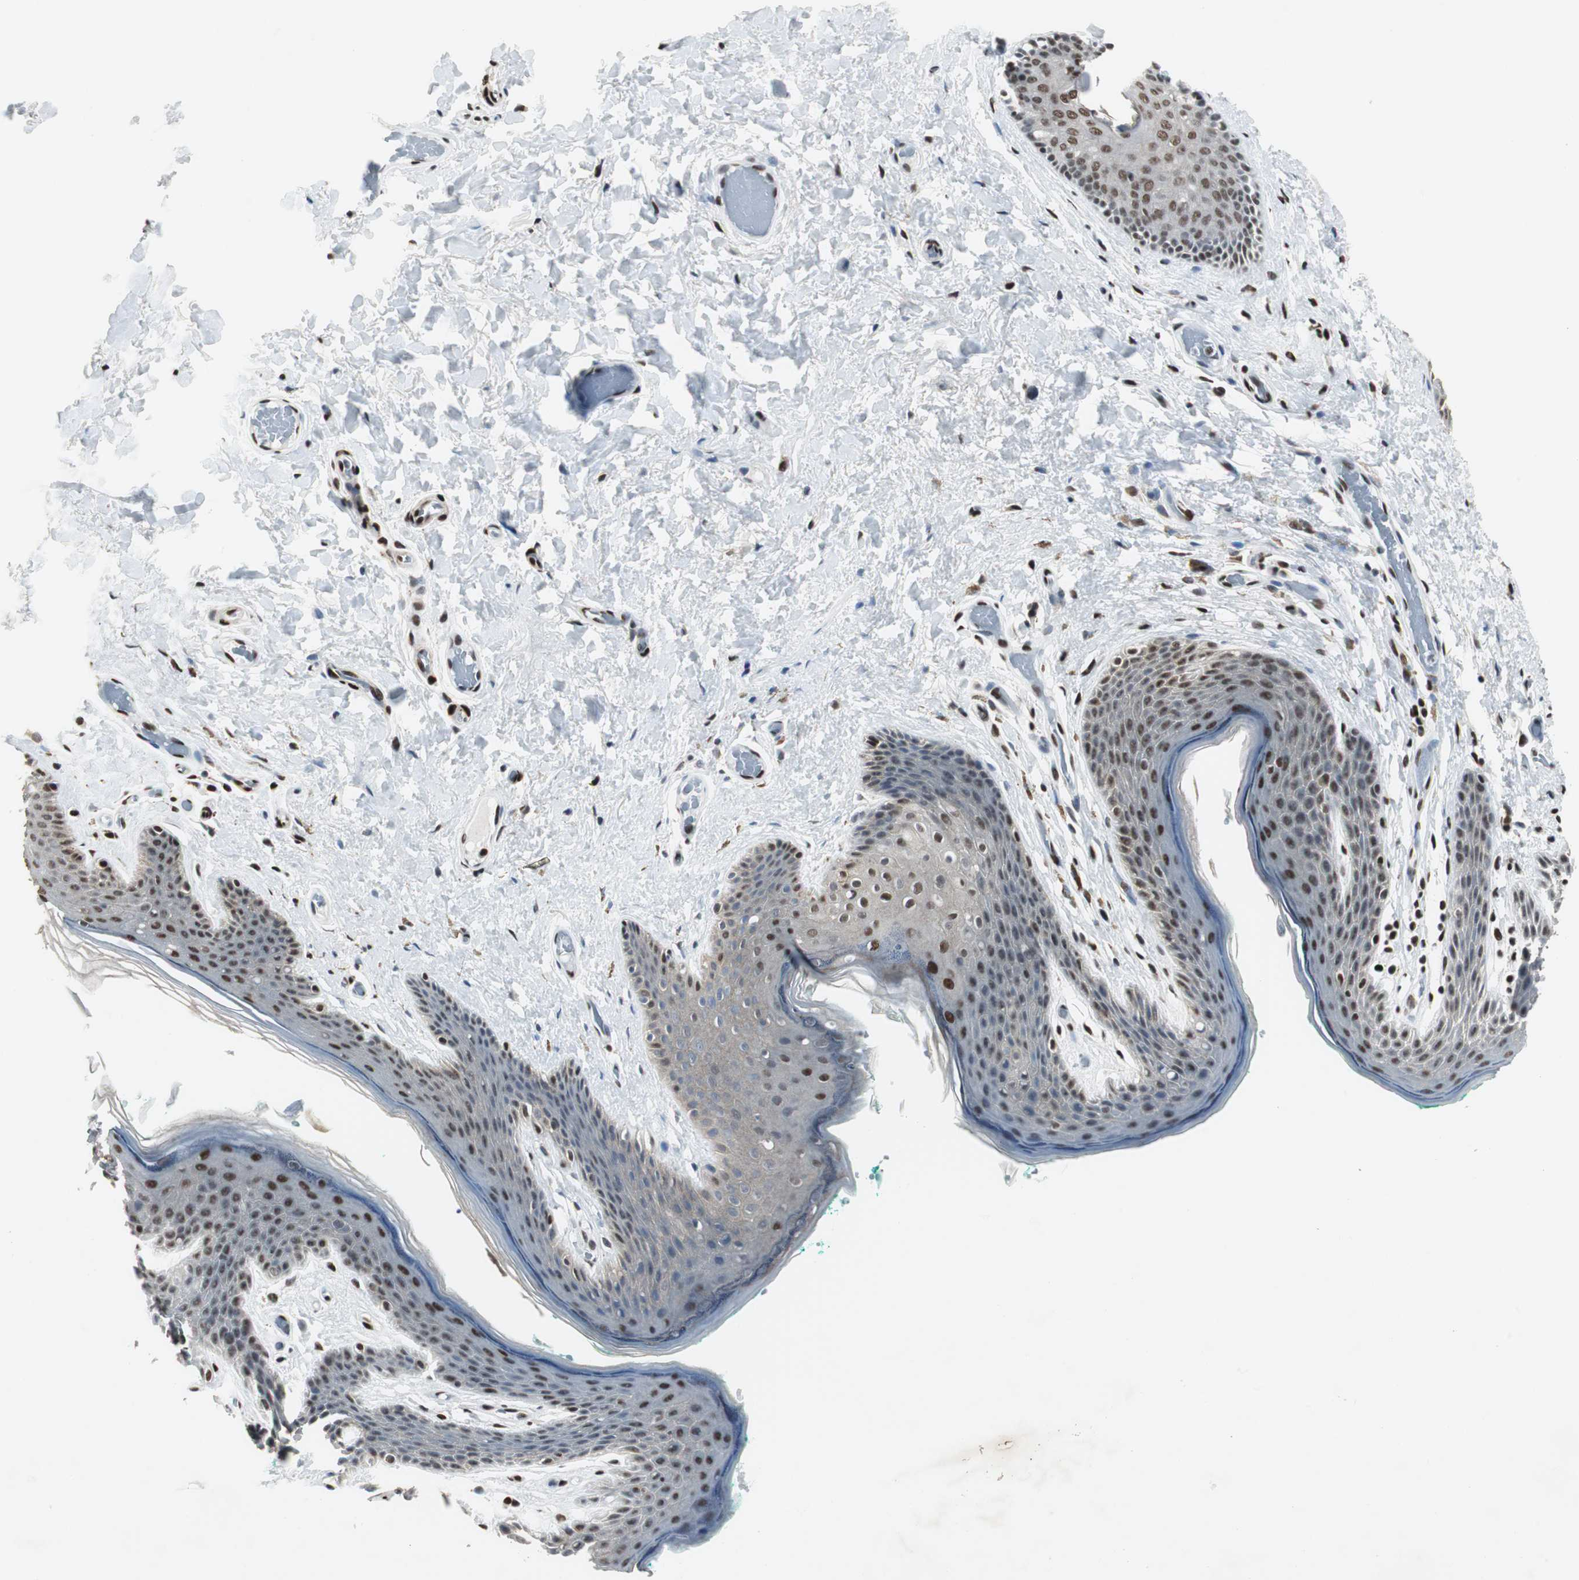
{"staining": {"intensity": "strong", "quantity": "25%-75%", "location": "nuclear"}, "tissue": "skin", "cell_type": "Epidermal cells", "image_type": "normal", "snomed": [{"axis": "morphology", "description": "Normal tissue, NOS"}, {"axis": "topography", "description": "Anal"}], "caption": "Immunohistochemistry (IHC) histopathology image of benign skin: skin stained using immunohistochemistry demonstrates high levels of strong protein expression localized specifically in the nuclear of epidermal cells, appearing as a nuclear brown color.", "gene": "MEF2D", "patient": {"sex": "male", "age": 74}}